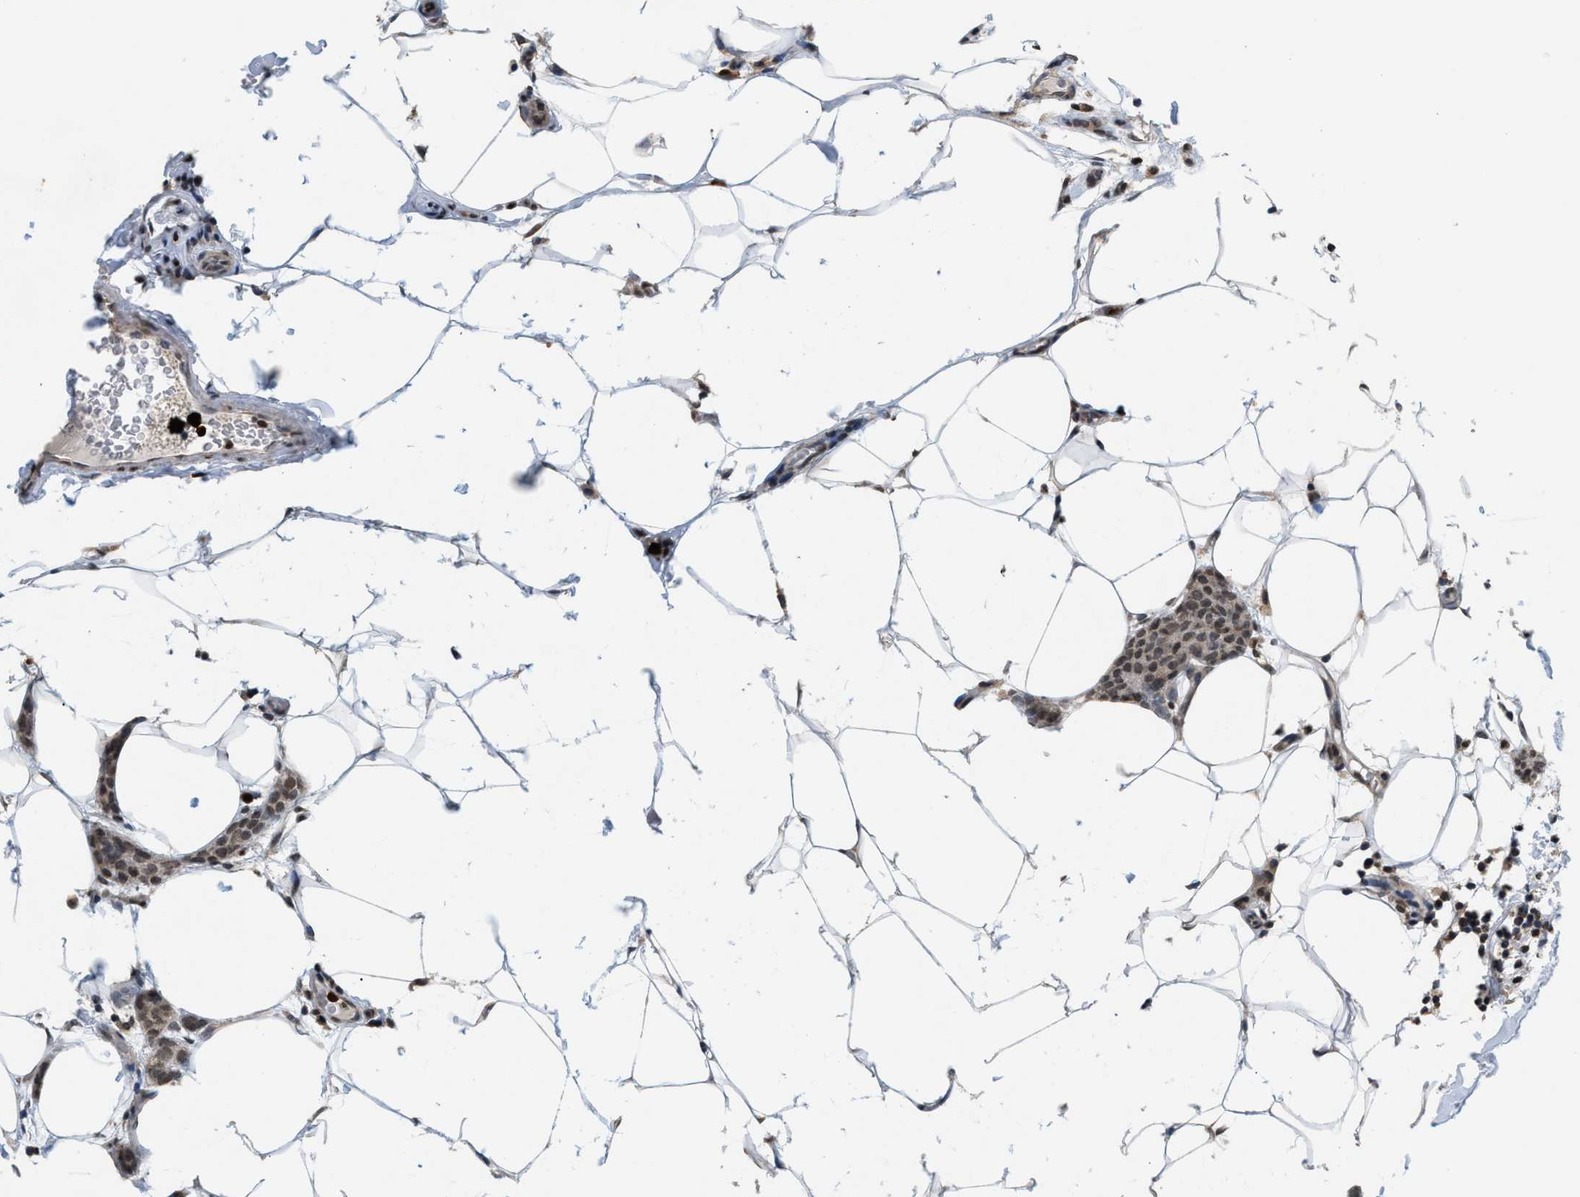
{"staining": {"intensity": "weak", "quantity": ">75%", "location": "cytoplasmic/membranous,nuclear"}, "tissue": "breast cancer", "cell_type": "Tumor cells", "image_type": "cancer", "snomed": [{"axis": "morphology", "description": "Lobular carcinoma"}, {"axis": "topography", "description": "Skin"}, {"axis": "topography", "description": "Breast"}], "caption": "A high-resolution micrograph shows immunohistochemistry (IHC) staining of breast cancer (lobular carcinoma), which shows weak cytoplasmic/membranous and nuclear positivity in approximately >75% of tumor cells. The staining was performed using DAB (3,3'-diaminobenzidine) to visualize the protein expression in brown, while the nuclei were stained in blue with hematoxylin (Magnification: 20x).", "gene": "PRUNE2", "patient": {"sex": "female", "age": 46}}